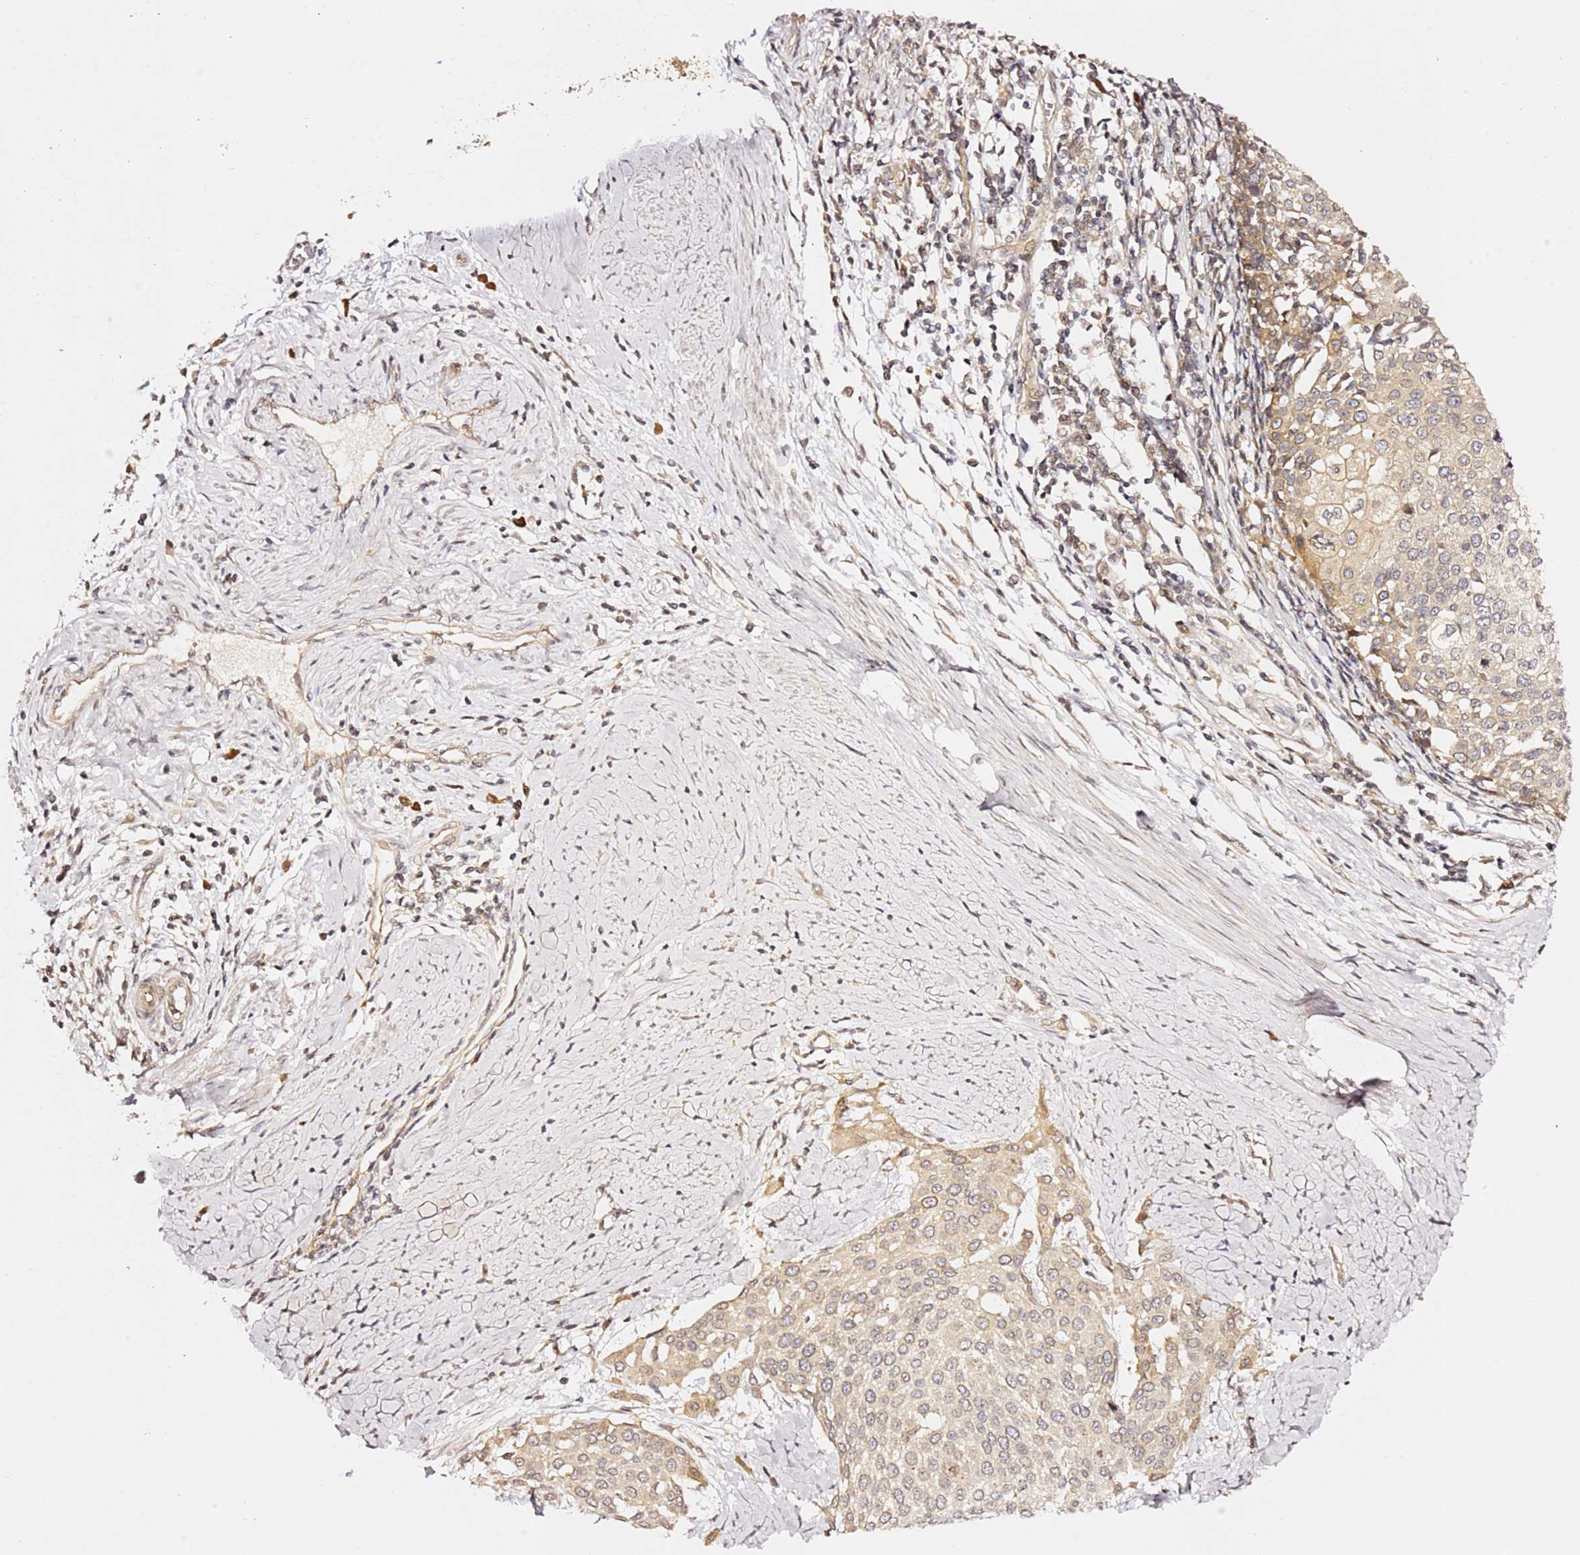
{"staining": {"intensity": "weak", "quantity": ">75%", "location": "cytoplasmic/membranous"}, "tissue": "cervical cancer", "cell_type": "Tumor cells", "image_type": "cancer", "snomed": [{"axis": "morphology", "description": "Squamous cell carcinoma, NOS"}, {"axis": "topography", "description": "Cervix"}], "caption": "Squamous cell carcinoma (cervical) stained for a protein exhibits weak cytoplasmic/membranous positivity in tumor cells.", "gene": "OSBPL2", "patient": {"sex": "female", "age": 44}}